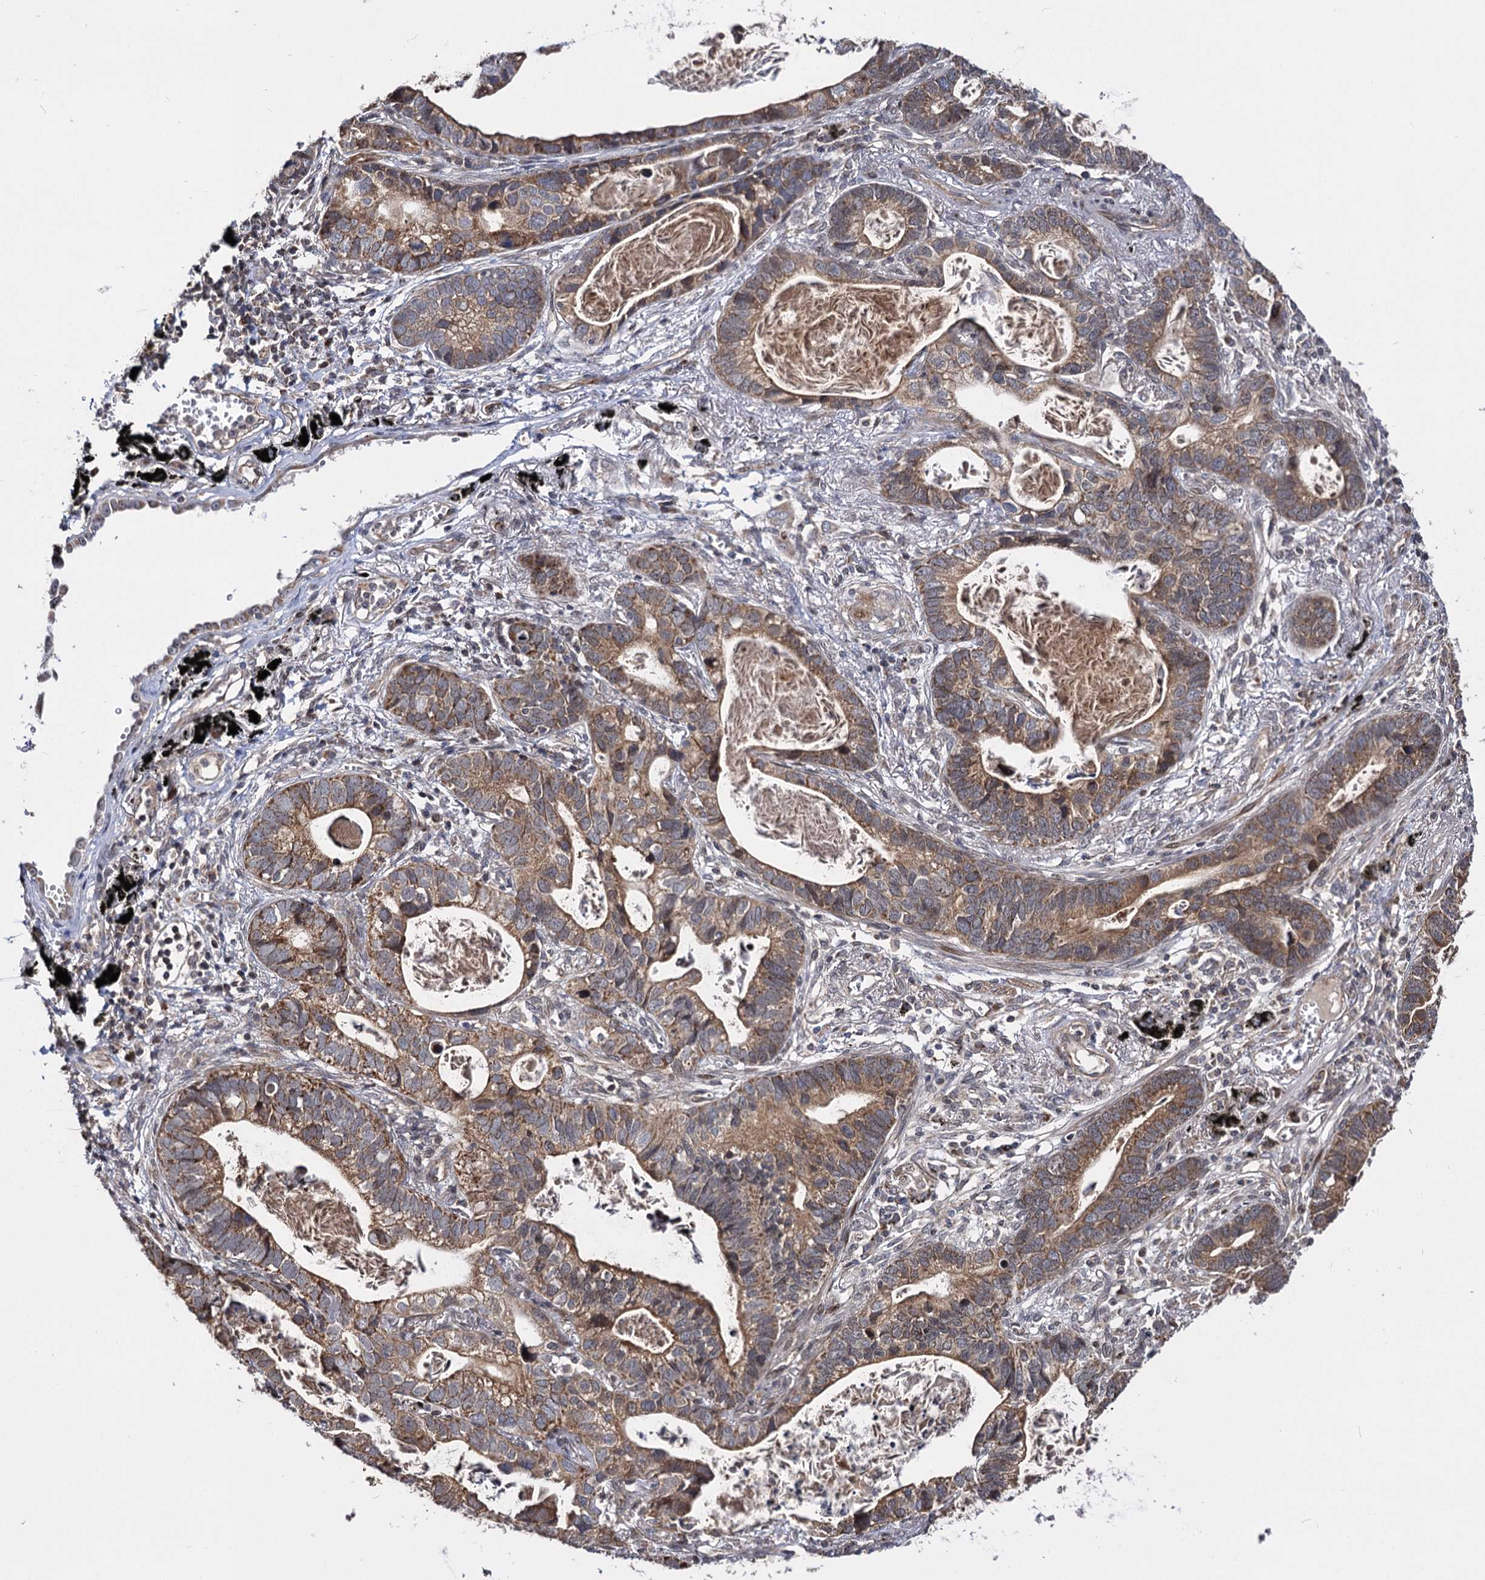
{"staining": {"intensity": "moderate", "quantity": ">75%", "location": "cytoplasmic/membranous"}, "tissue": "lung cancer", "cell_type": "Tumor cells", "image_type": "cancer", "snomed": [{"axis": "morphology", "description": "Adenocarcinoma, NOS"}, {"axis": "topography", "description": "Lung"}], "caption": "Lung cancer tissue displays moderate cytoplasmic/membranous staining in about >75% of tumor cells (Stains: DAB in brown, nuclei in blue, Microscopy: brightfield microscopy at high magnification).", "gene": "CEP76", "patient": {"sex": "male", "age": 67}}